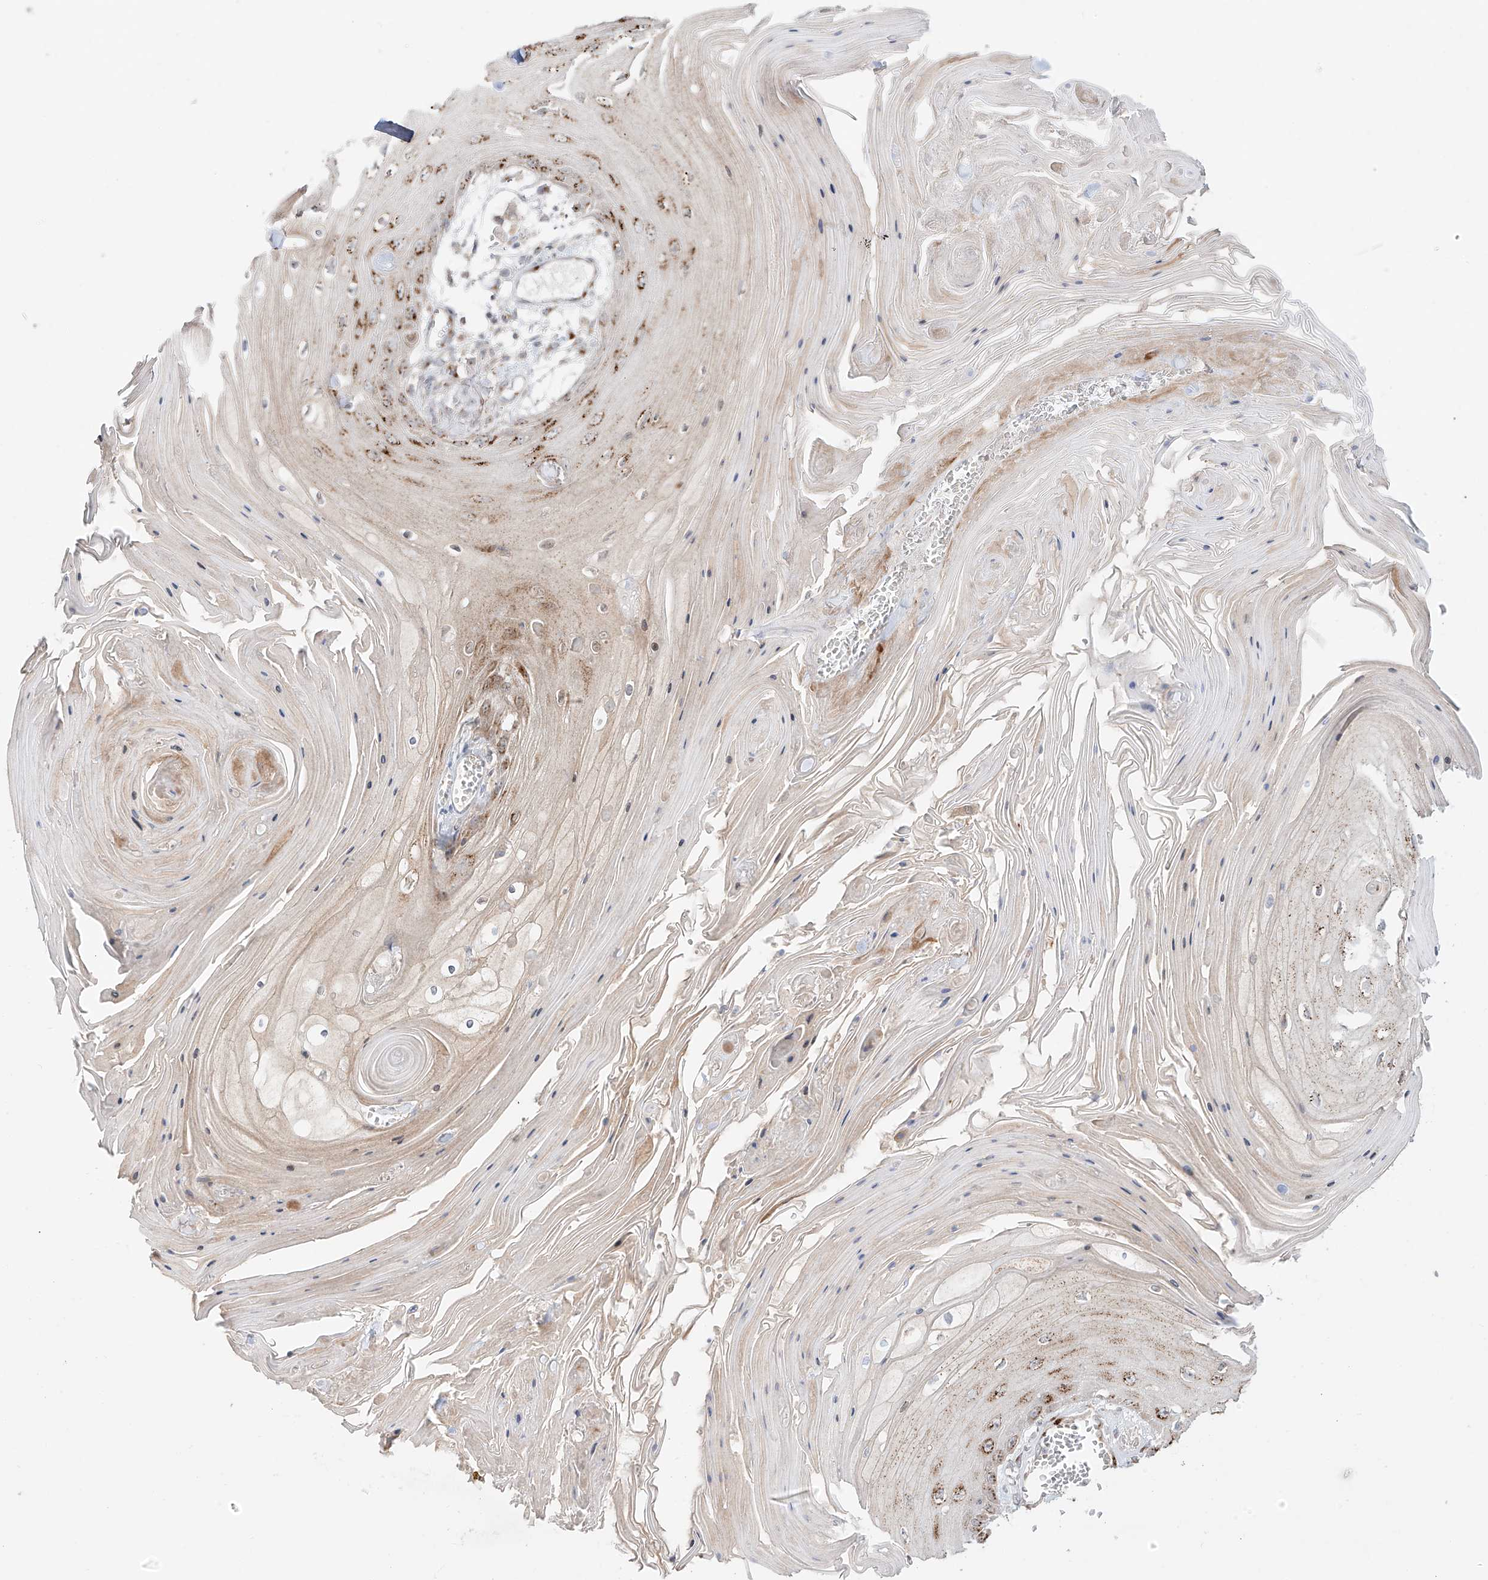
{"staining": {"intensity": "moderate", "quantity": ">75%", "location": "cytoplasmic/membranous"}, "tissue": "skin cancer", "cell_type": "Tumor cells", "image_type": "cancer", "snomed": [{"axis": "morphology", "description": "Squamous cell carcinoma, NOS"}, {"axis": "topography", "description": "Skin"}], "caption": "Tumor cells reveal moderate cytoplasmic/membranous positivity in about >75% of cells in skin cancer.", "gene": "BSDC1", "patient": {"sex": "male", "age": 74}}